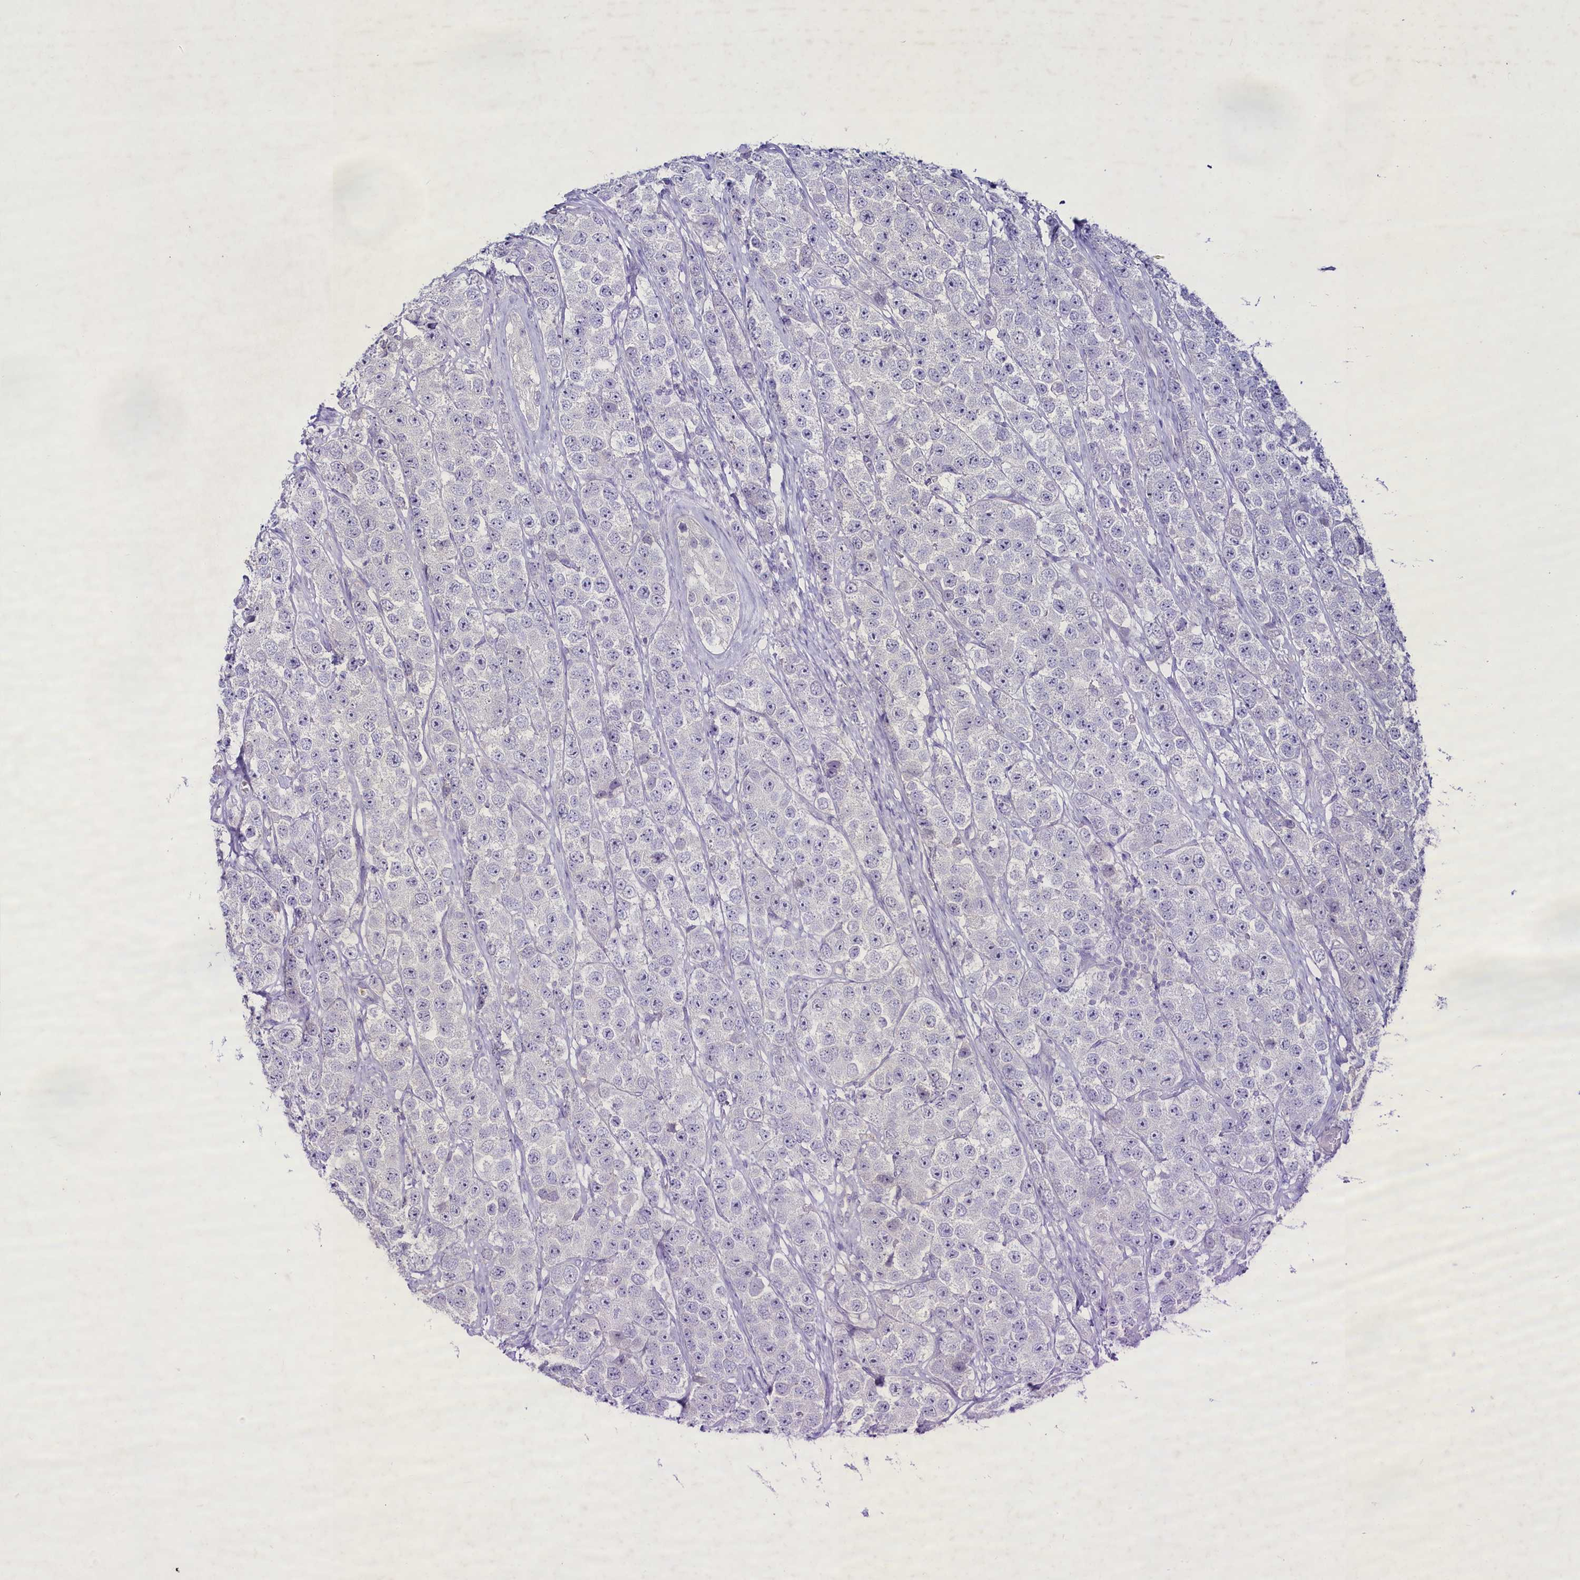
{"staining": {"intensity": "negative", "quantity": "none", "location": "none"}, "tissue": "testis cancer", "cell_type": "Tumor cells", "image_type": "cancer", "snomed": [{"axis": "morphology", "description": "Seminoma, NOS"}, {"axis": "topography", "description": "Testis"}], "caption": "The micrograph demonstrates no significant expression in tumor cells of testis seminoma.", "gene": "FAM209B", "patient": {"sex": "male", "age": 28}}